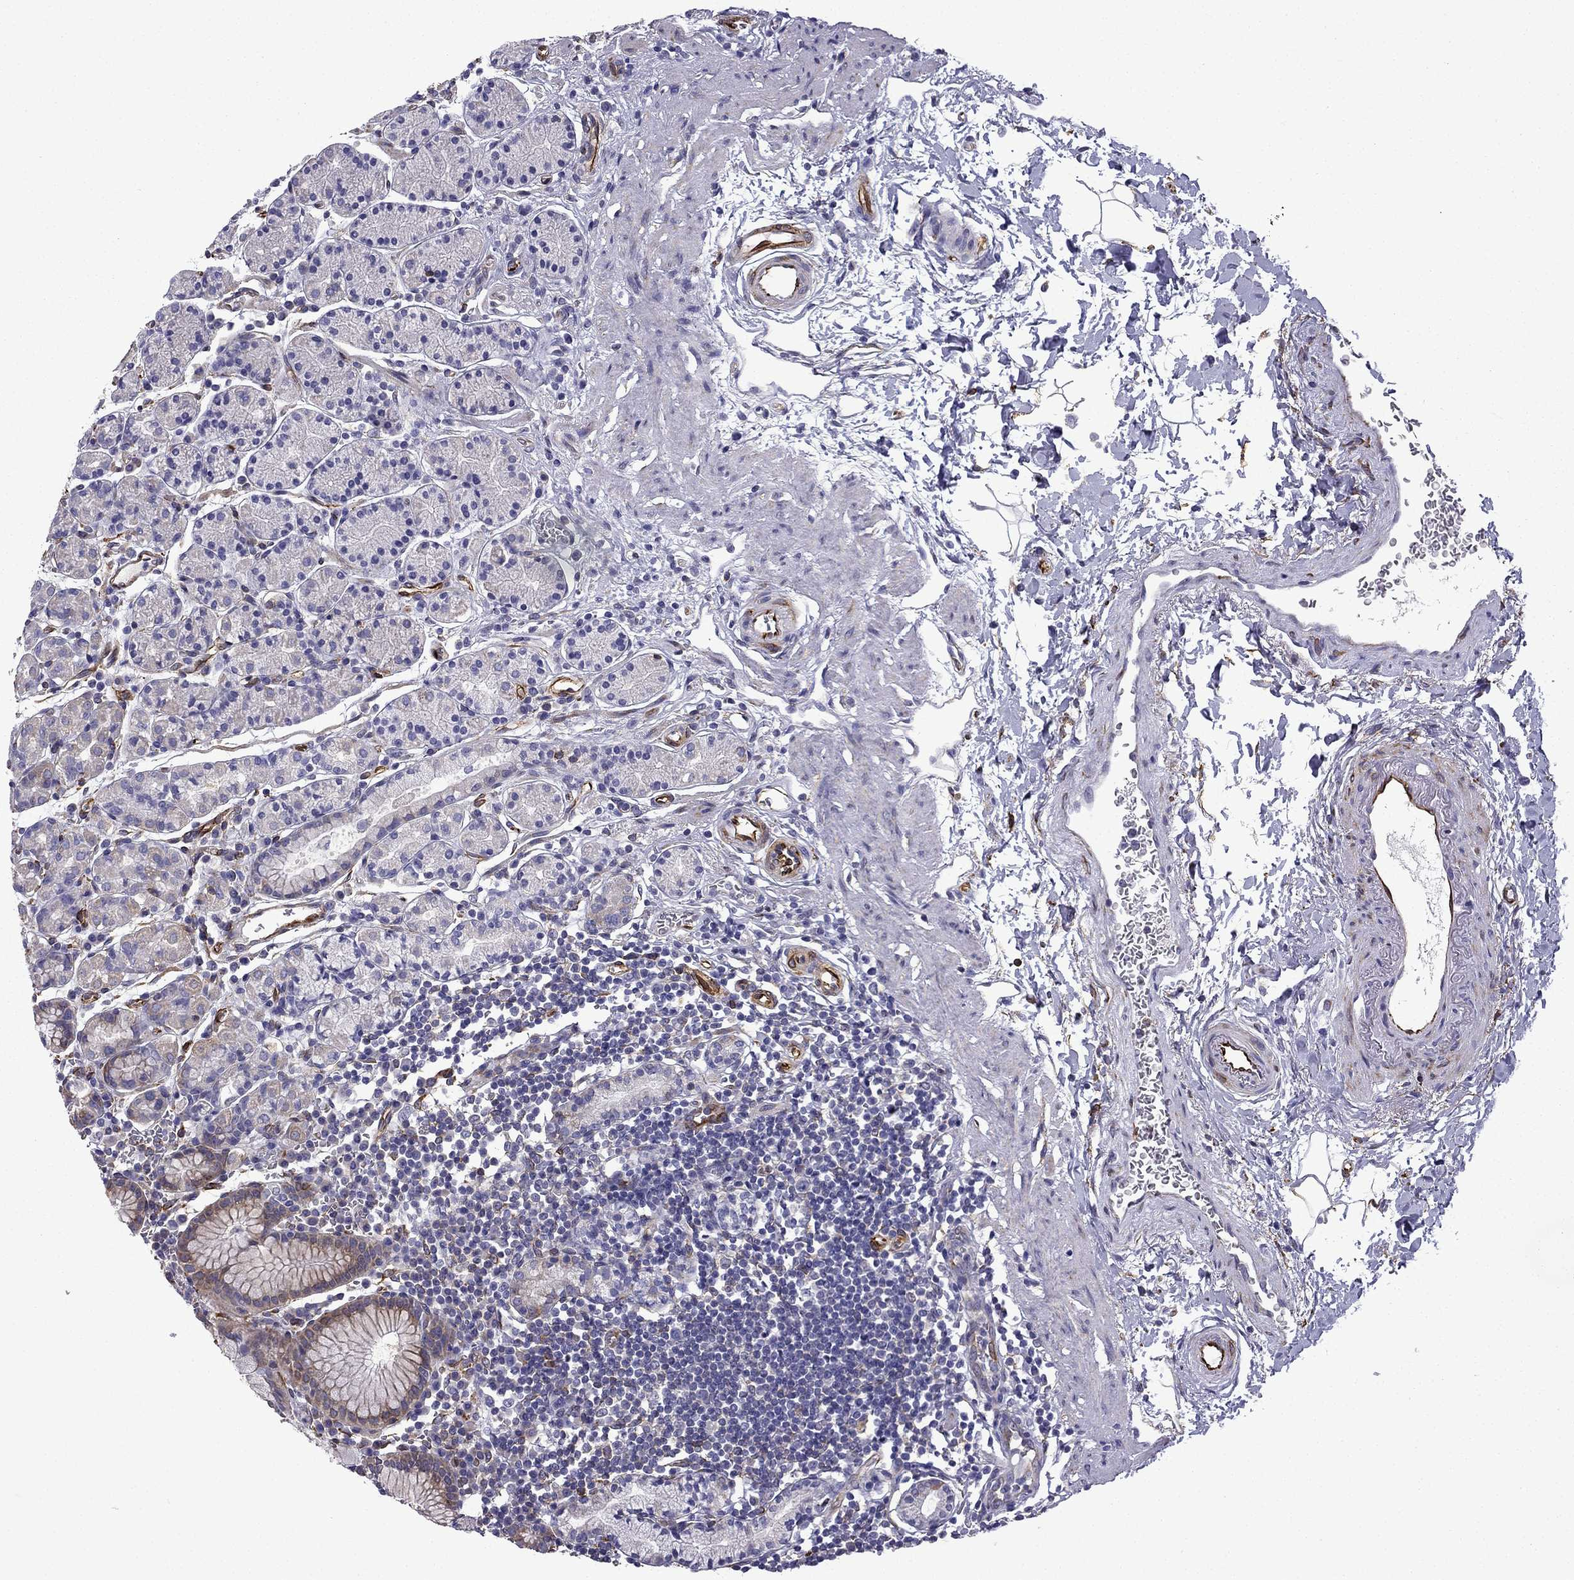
{"staining": {"intensity": "moderate", "quantity": "<25%", "location": "cytoplasmic/membranous"}, "tissue": "stomach", "cell_type": "Glandular cells", "image_type": "normal", "snomed": [{"axis": "morphology", "description": "Normal tissue, NOS"}, {"axis": "topography", "description": "Stomach, upper"}, {"axis": "topography", "description": "Stomach"}], "caption": "An IHC photomicrograph of benign tissue is shown. Protein staining in brown labels moderate cytoplasmic/membranous positivity in stomach within glandular cells. The staining was performed using DAB, with brown indicating positive protein expression. Nuclei are stained blue with hematoxylin.", "gene": "MAP4", "patient": {"sex": "male", "age": 62}}